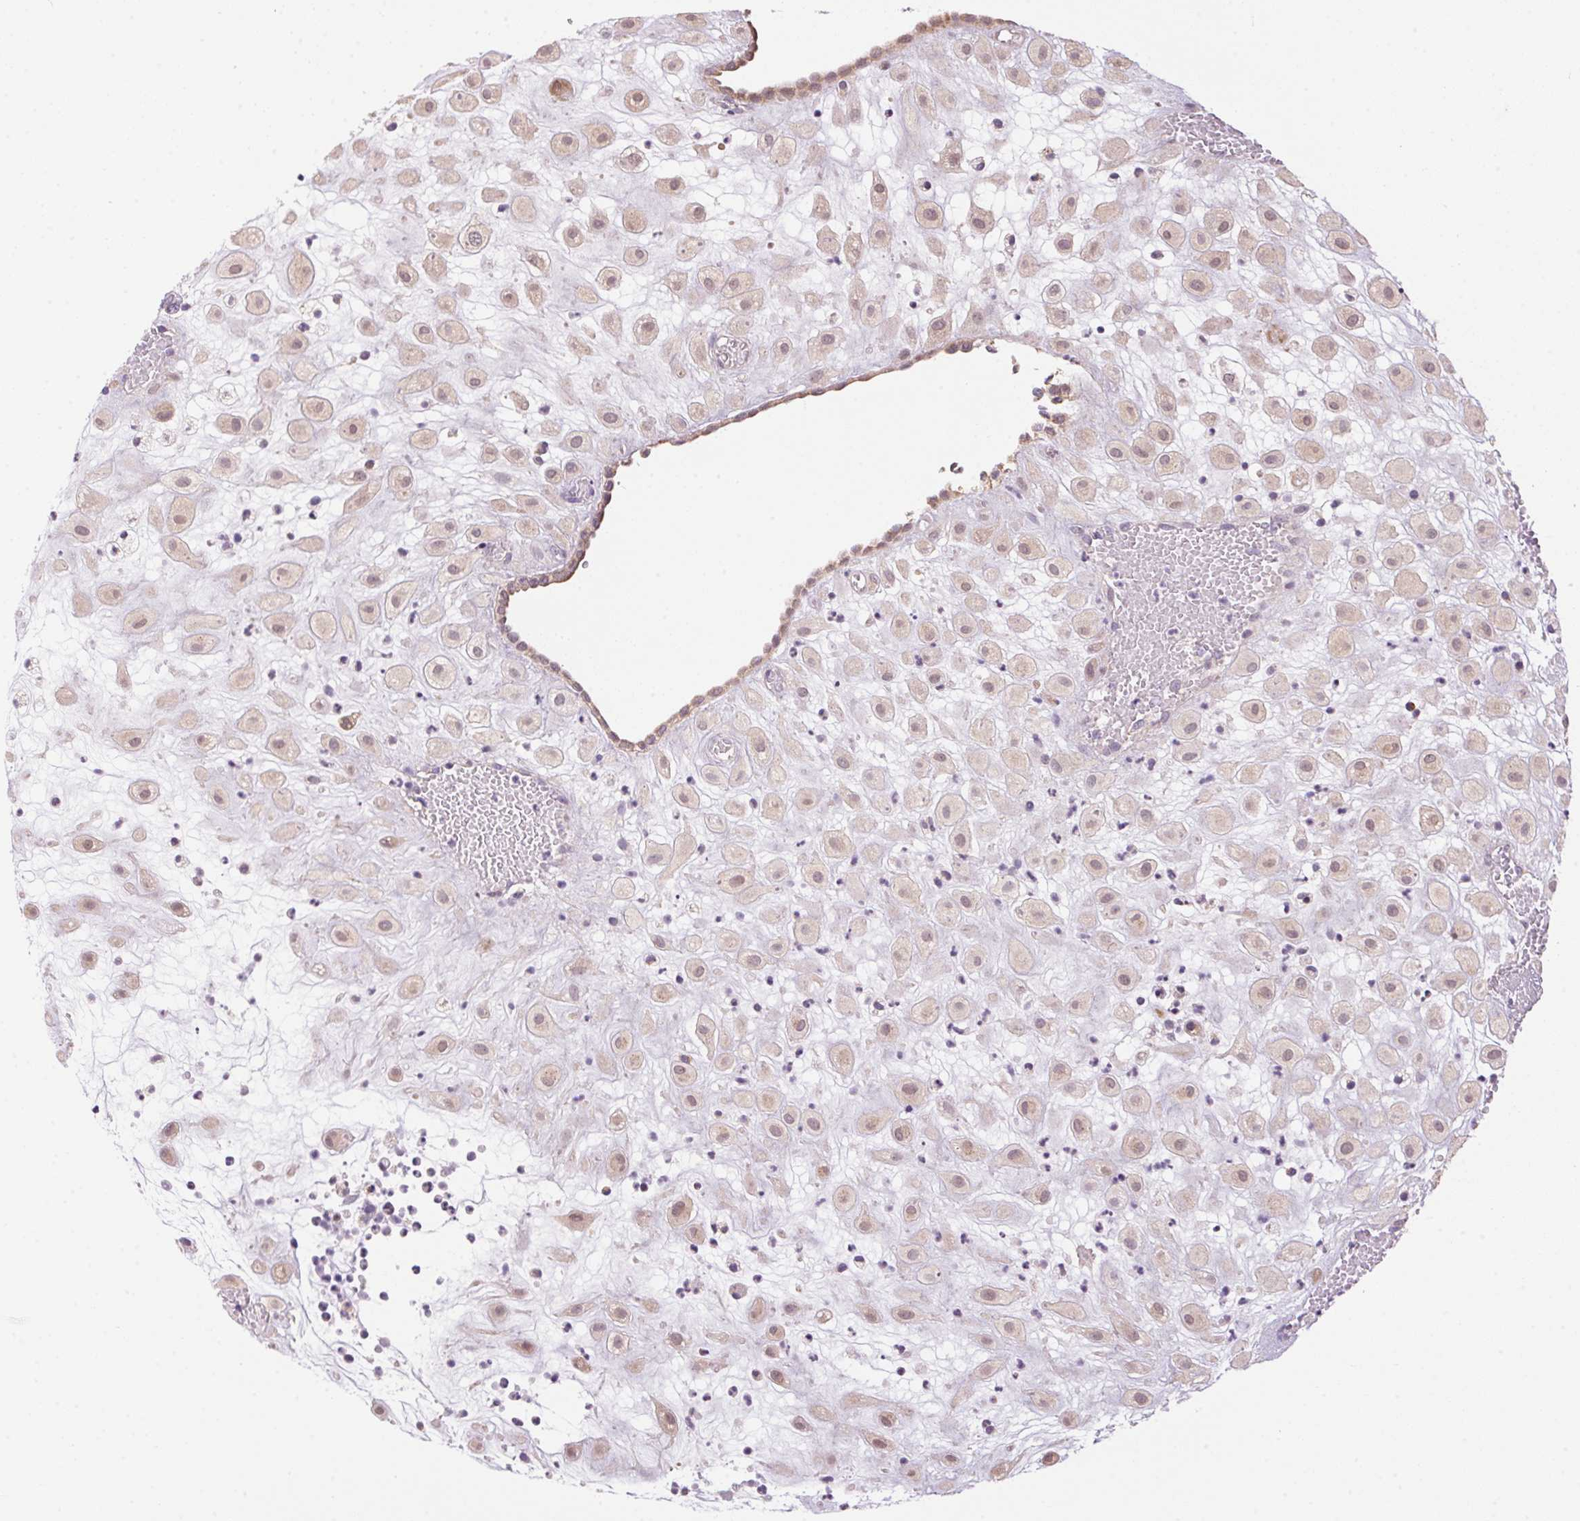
{"staining": {"intensity": "weak", "quantity": "25%-75%", "location": "cytoplasmic/membranous"}, "tissue": "placenta", "cell_type": "Decidual cells", "image_type": "normal", "snomed": [{"axis": "morphology", "description": "Normal tissue, NOS"}, {"axis": "topography", "description": "Placenta"}], "caption": "Placenta stained with DAB IHC shows low levels of weak cytoplasmic/membranous expression in about 25%-75% of decidual cells. (brown staining indicates protein expression, while blue staining denotes nuclei).", "gene": "ADH5", "patient": {"sex": "female", "age": 24}}